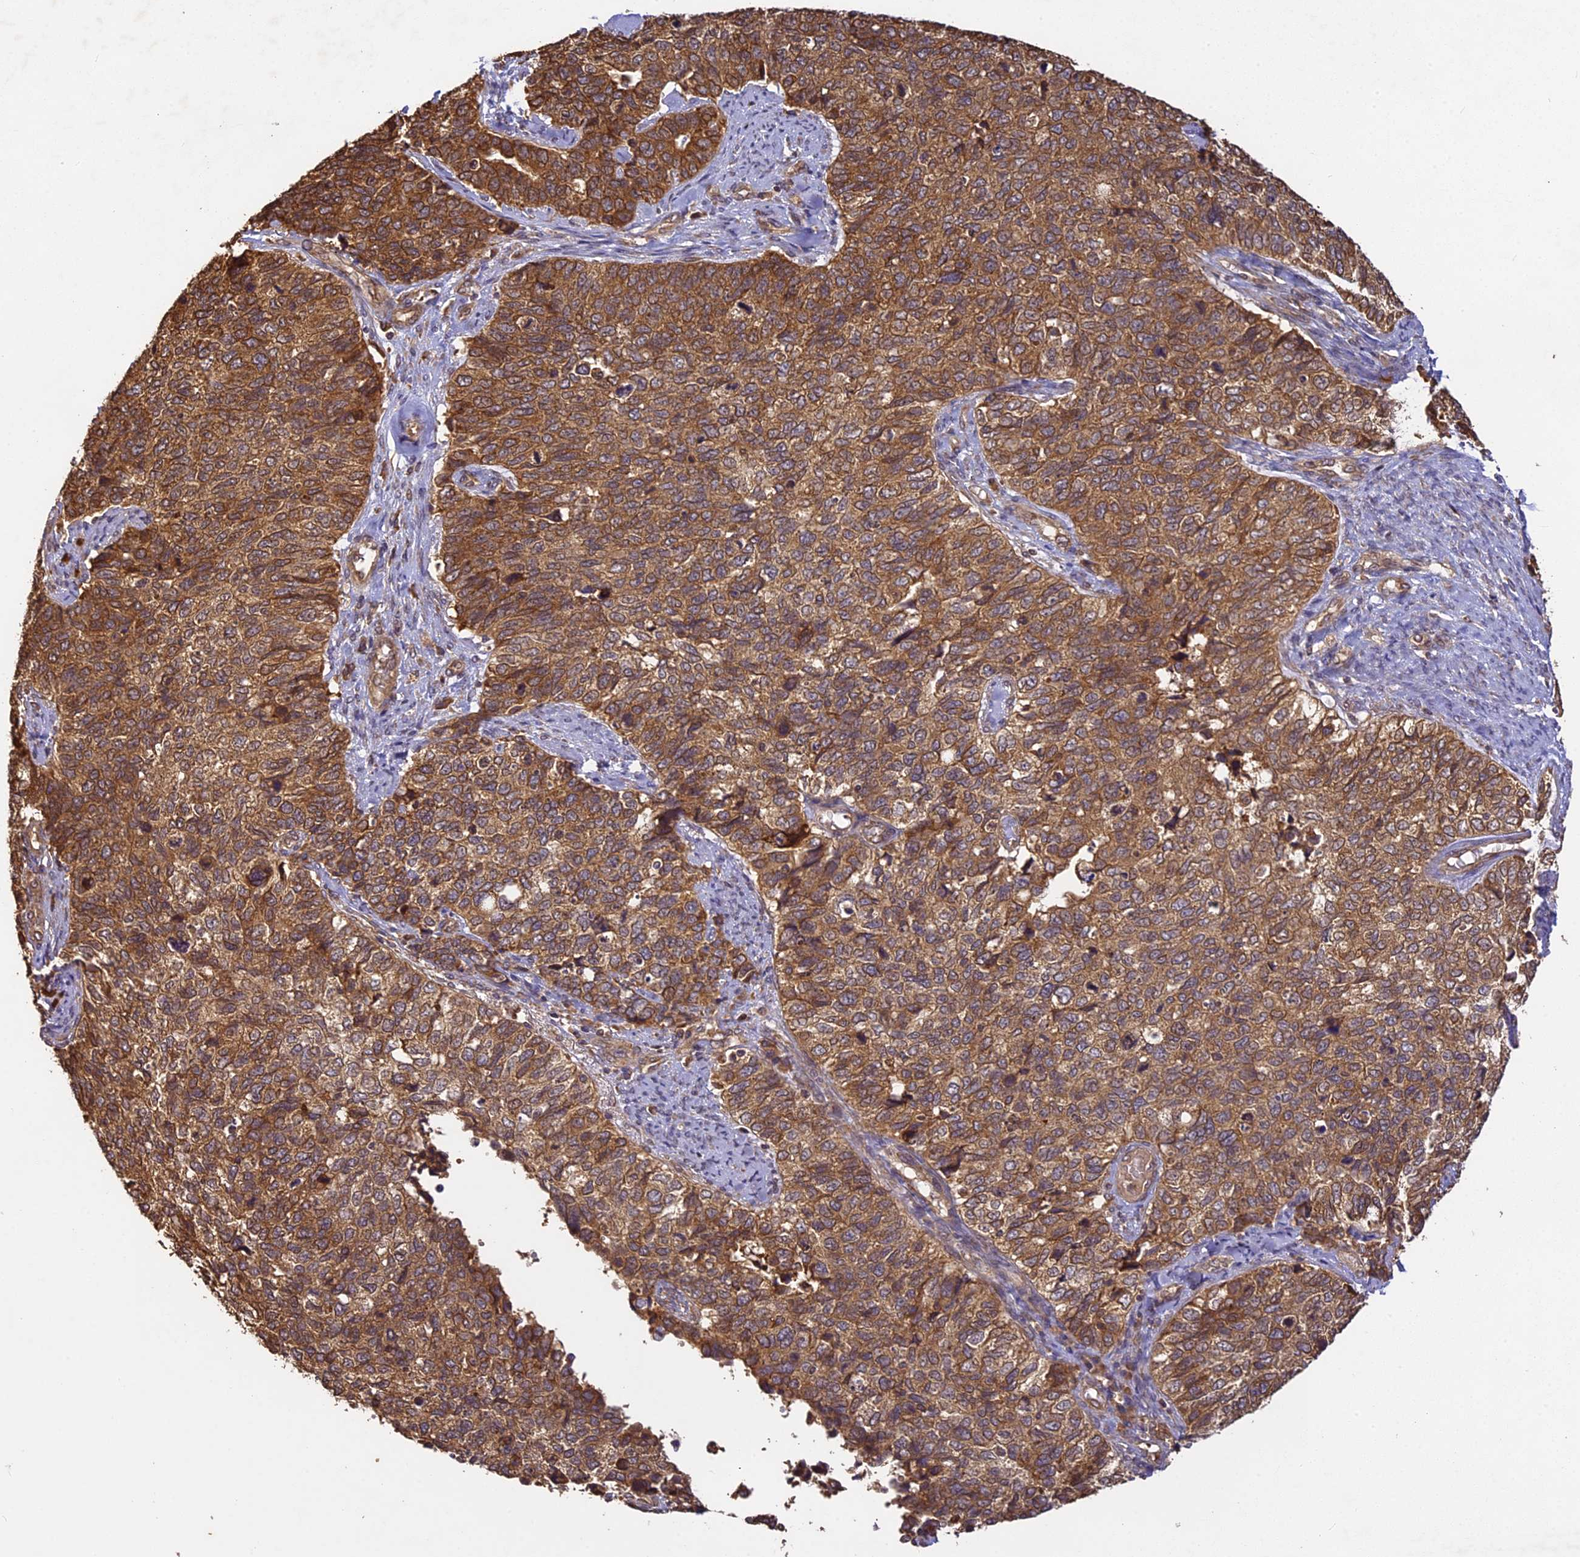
{"staining": {"intensity": "moderate", "quantity": ">75%", "location": "cytoplasmic/membranous"}, "tissue": "cervical cancer", "cell_type": "Tumor cells", "image_type": "cancer", "snomed": [{"axis": "morphology", "description": "Squamous cell carcinoma, NOS"}, {"axis": "topography", "description": "Cervix"}], "caption": "Immunohistochemistry (IHC) of cervical cancer exhibits medium levels of moderate cytoplasmic/membranous expression in about >75% of tumor cells. (Stains: DAB (3,3'-diaminobenzidine) in brown, nuclei in blue, Microscopy: brightfield microscopy at high magnification).", "gene": "BRAP", "patient": {"sex": "female", "age": 63}}